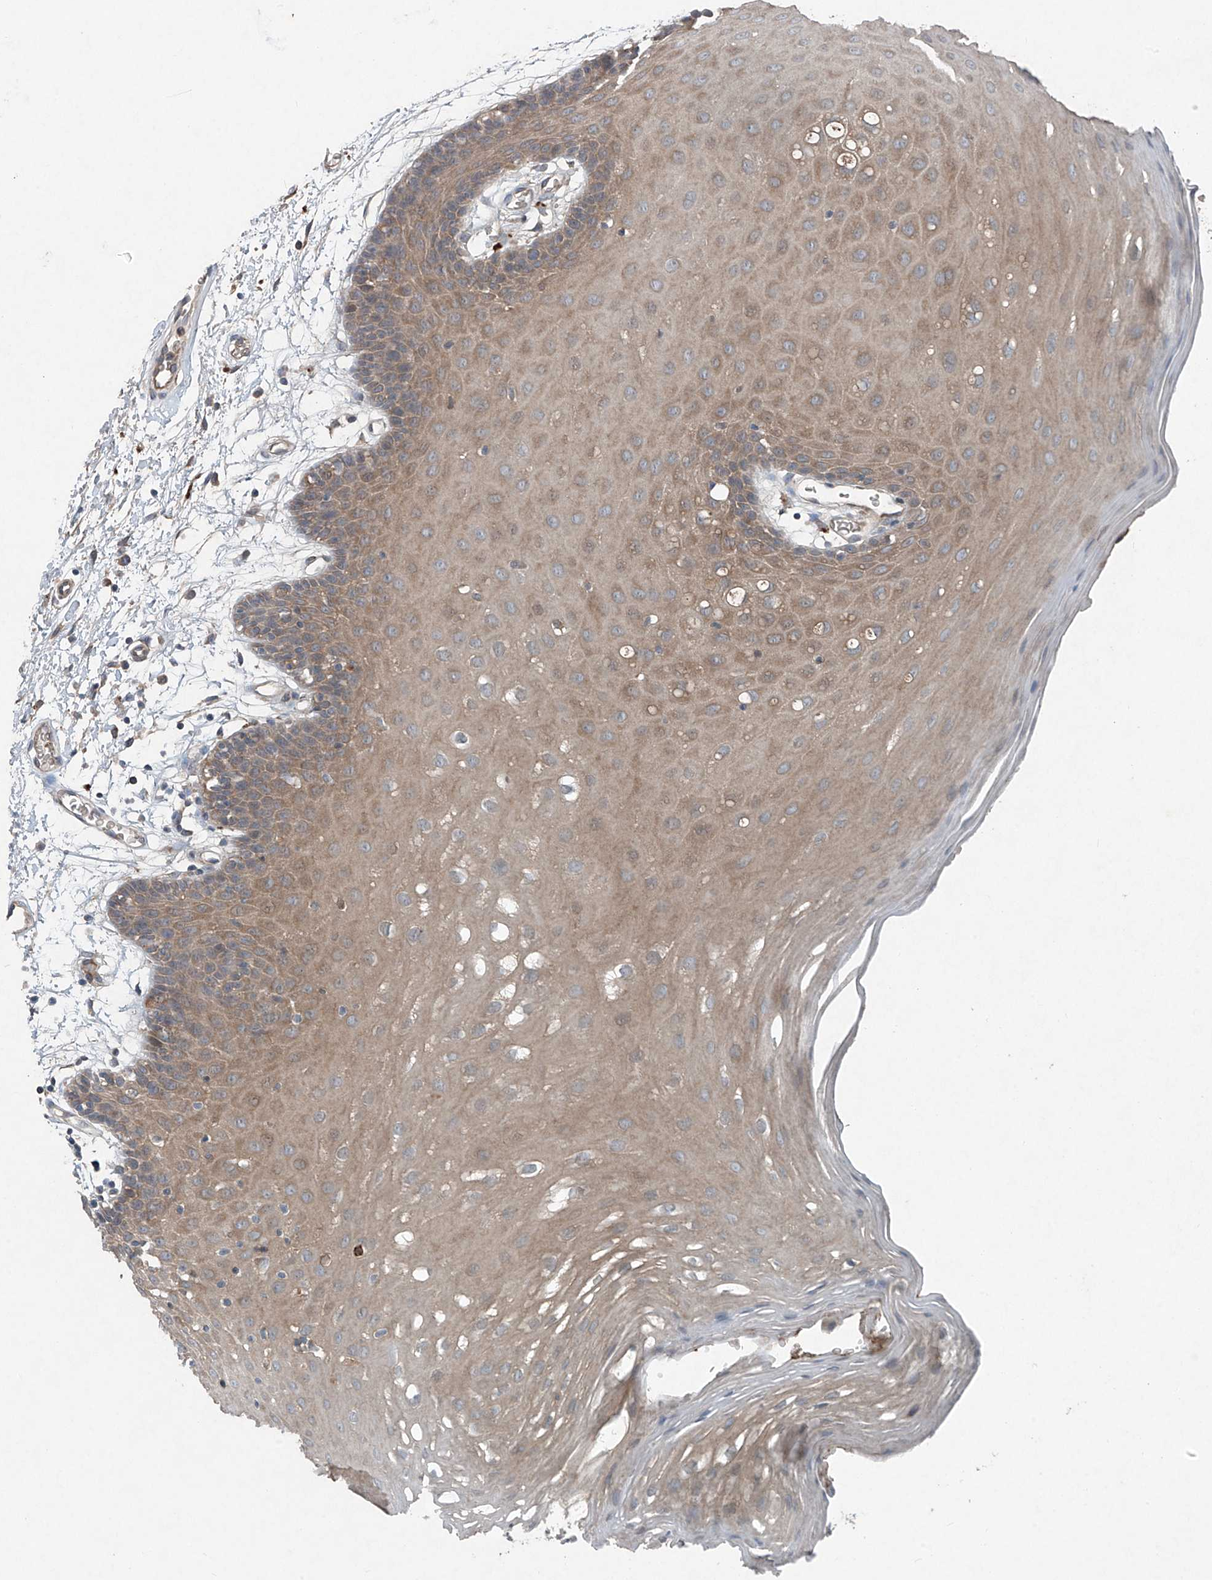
{"staining": {"intensity": "moderate", "quantity": "25%-75%", "location": "cytoplasmic/membranous"}, "tissue": "oral mucosa", "cell_type": "Squamous epithelial cells", "image_type": "normal", "snomed": [{"axis": "morphology", "description": "Normal tissue, NOS"}, {"axis": "topography", "description": "Skeletal muscle"}, {"axis": "topography", "description": "Oral tissue"}, {"axis": "topography", "description": "Salivary gland"}, {"axis": "topography", "description": "Peripheral nerve tissue"}], "caption": "Immunohistochemical staining of normal human oral mucosa displays 25%-75% levels of moderate cytoplasmic/membranous protein positivity in about 25%-75% of squamous epithelial cells. (IHC, brightfield microscopy, high magnification).", "gene": "FOXRED2", "patient": {"sex": "male", "age": 54}}